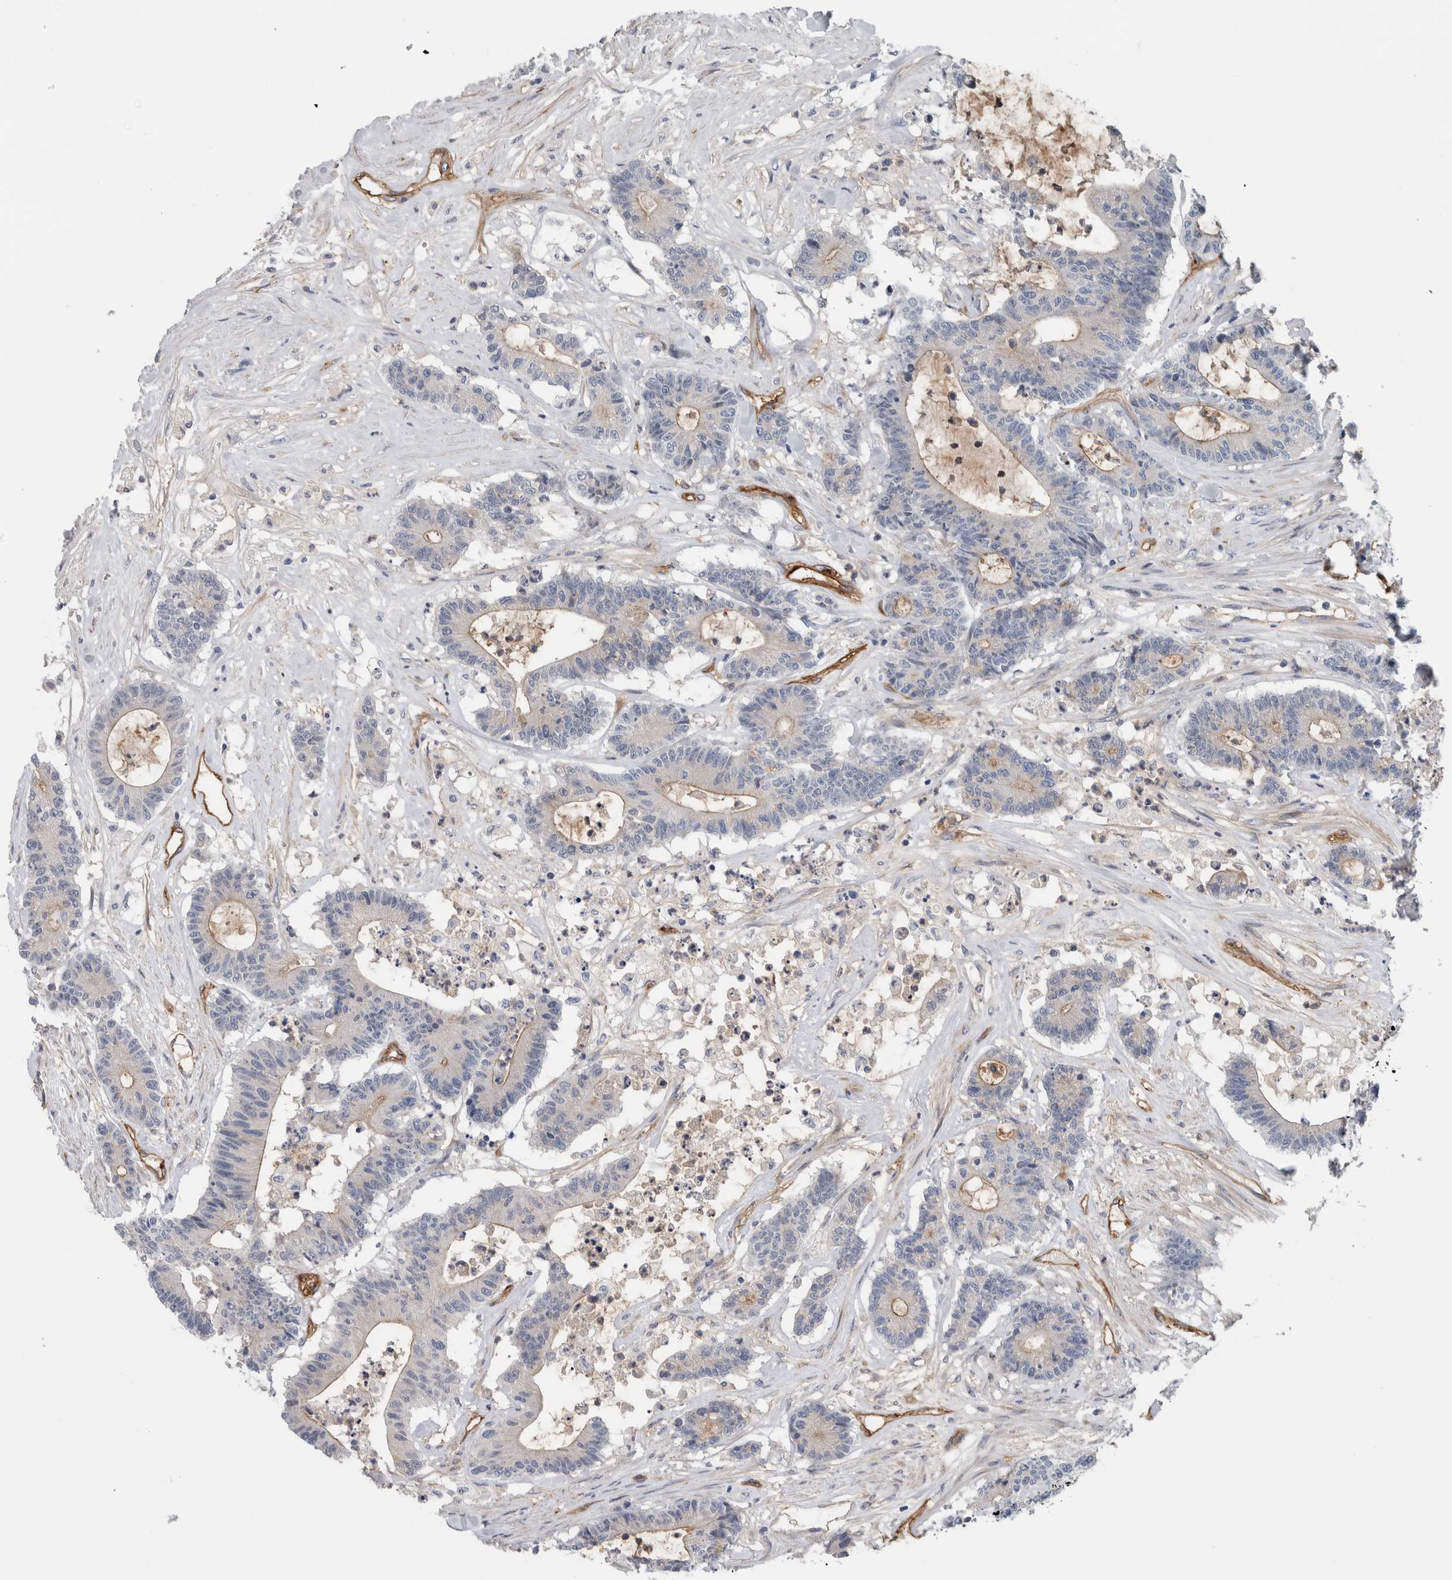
{"staining": {"intensity": "weak", "quantity": "<25%", "location": "cytoplasmic/membranous"}, "tissue": "colorectal cancer", "cell_type": "Tumor cells", "image_type": "cancer", "snomed": [{"axis": "morphology", "description": "Adenocarcinoma, NOS"}, {"axis": "topography", "description": "Colon"}], "caption": "This is a photomicrograph of immunohistochemistry staining of colorectal cancer (adenocarcinoma), which shows no positivity in tumor cells.", "gene": "CD59", "patient": {"sex": "female", "age": 84}}